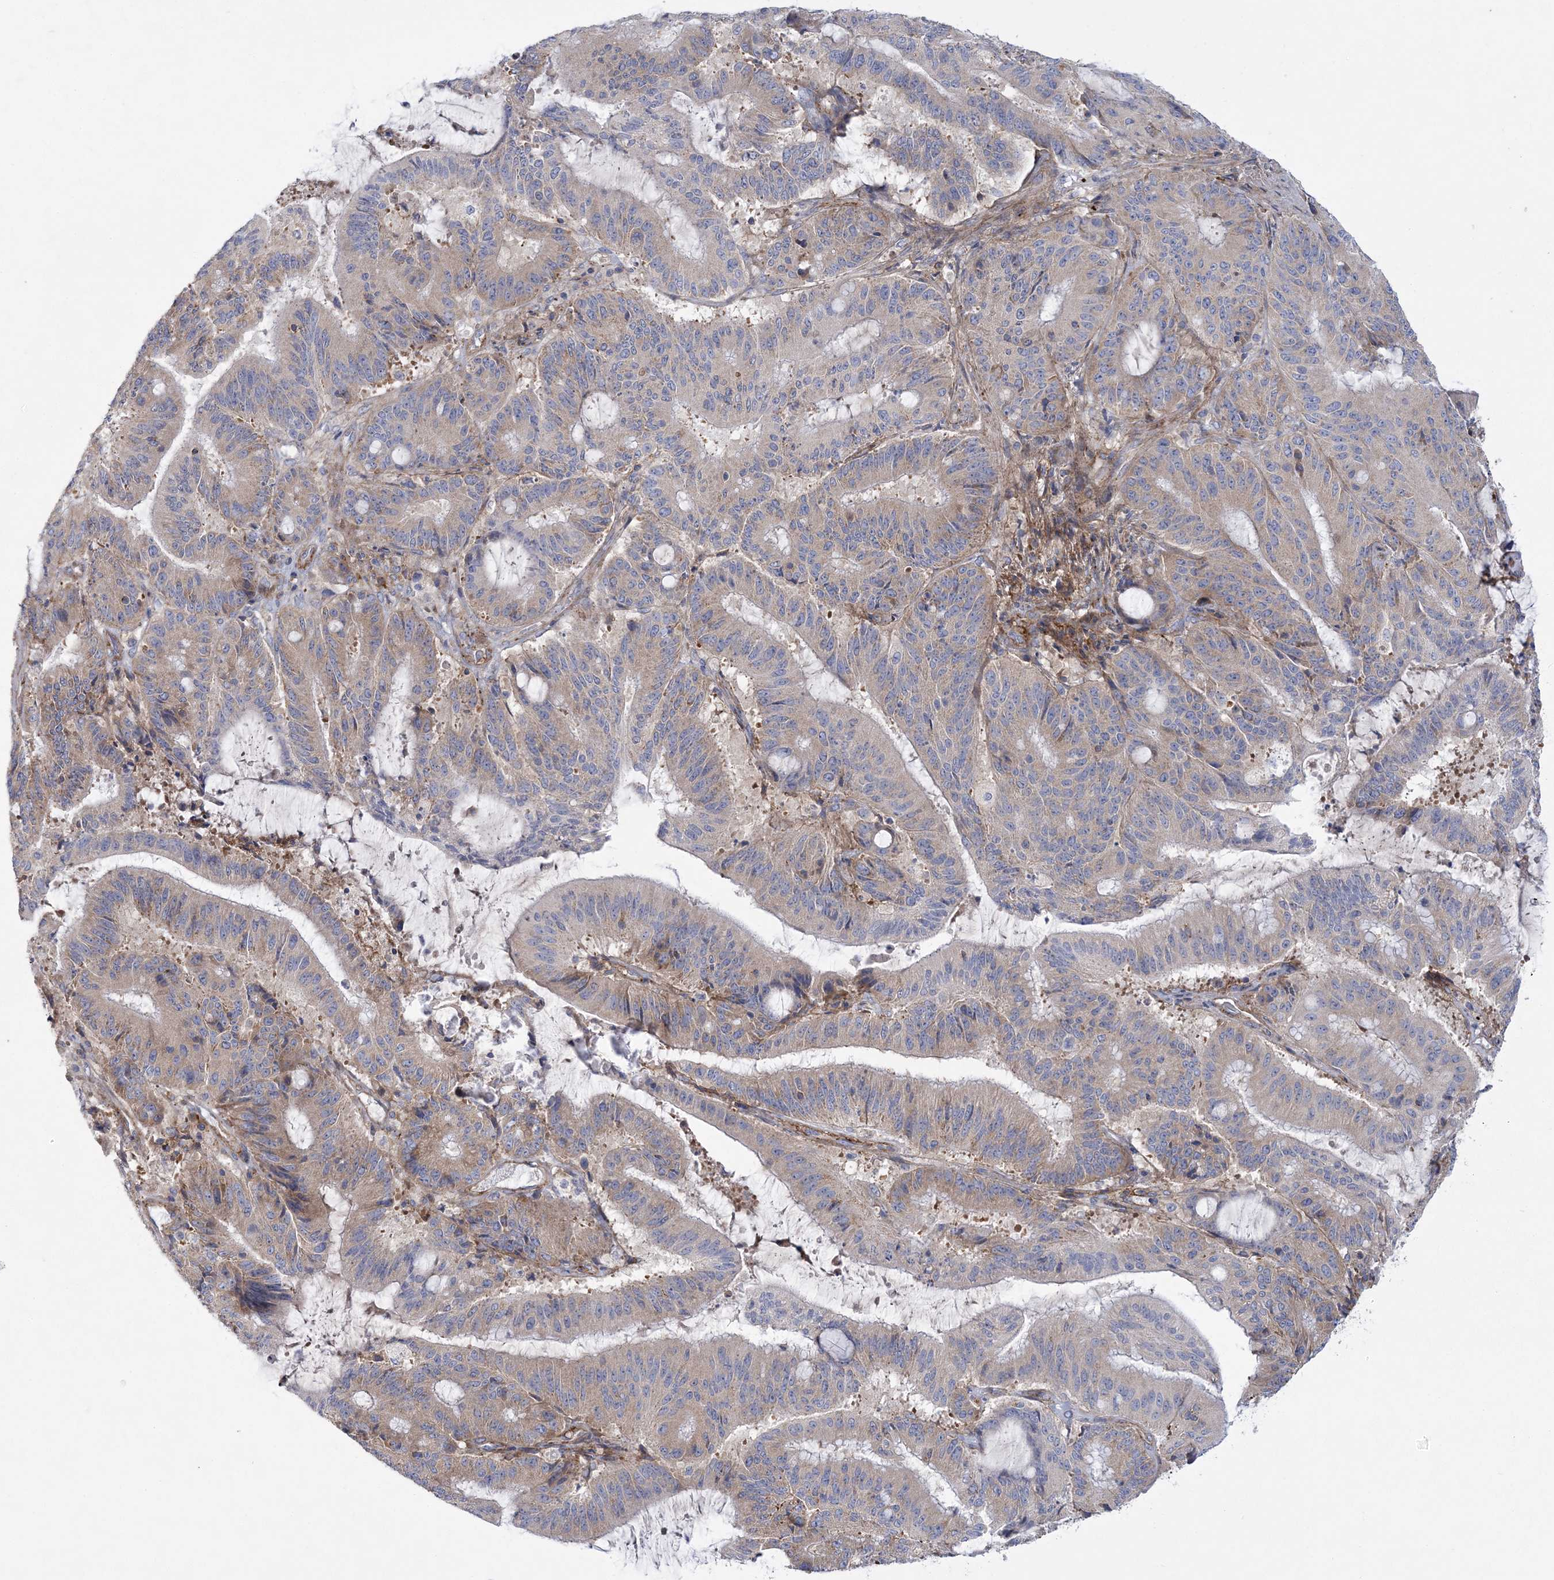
{"staining": {"intensity": "weak", "quantity": "25%-75%", "location": "cytoplasmic/membranous"}, "tissue": "liver cancer", "cell_type": "Tumor cells", "image_type": "cancer", "snomed": [{"axis": "morphology", "description": "Normal tissue, NOS"}, {"axis": "morphology", "description": "Cholangiocarcinoma"}, {"axis": "topography", "description": "Liver"}, {"axis": "topography", "description": "Peripheral nerve tissue"}], "caption": "Protein analysis of cholangiocarcinoma (liver) tissue exhibits weak cytoplasmic/membranous expression in about 25%-75% of tumor cells.", "gene": "ARSJ", "patient": {"sex": "female", "age": 73}}